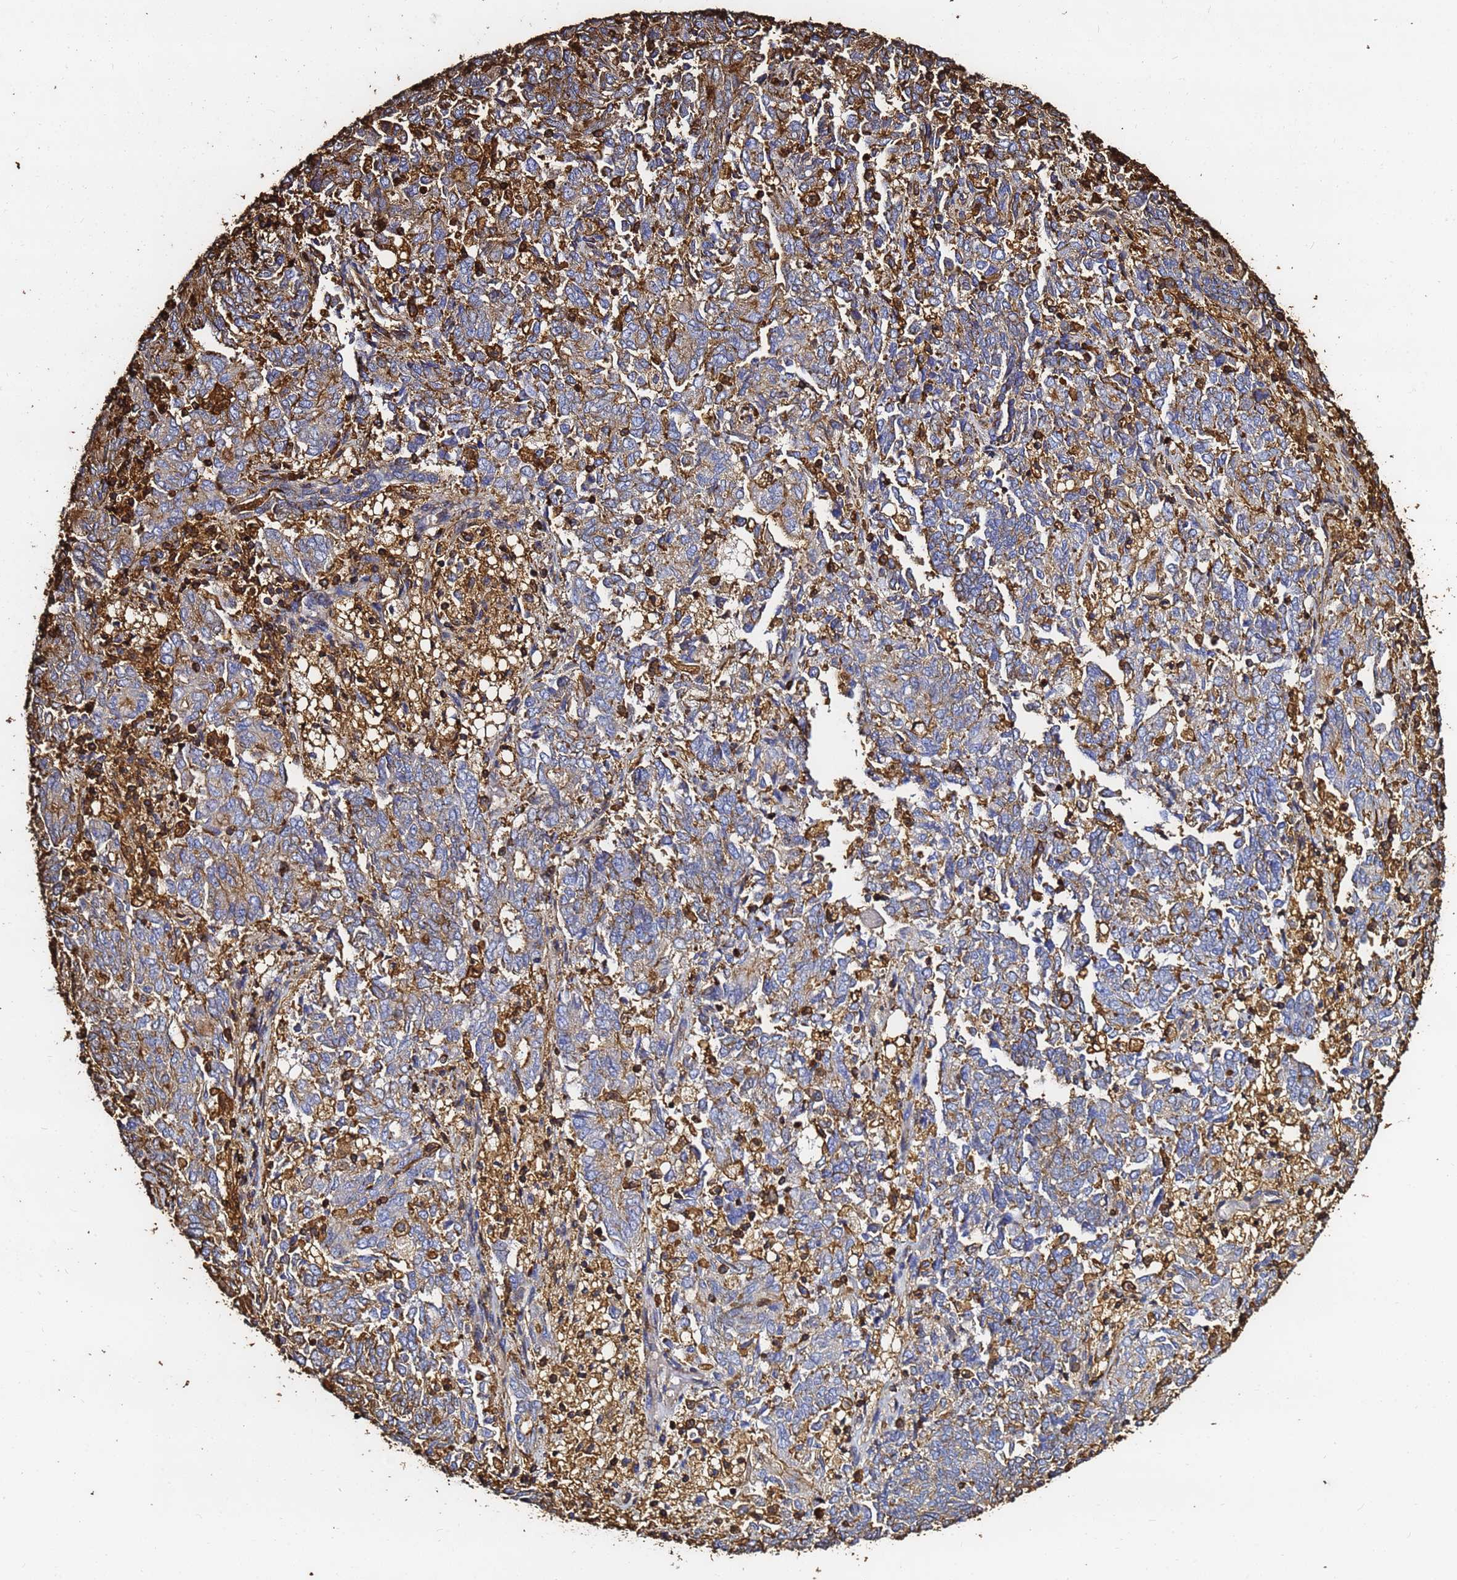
{"staining": {"intensity": "moderate", "quantity": "25%-75%", "location": "cytoplasmic/membranous"}, "tissue": "endometrial cancer", "cell_type": "Tumor cells", "image_type": "cancer", "snomed": [{"axis": "morphology", "description": "Adenocarcinoma, NOS"}, {"axis": "topography", "description": "Endometrium"}], "caption": "An immunohistochemistry (IHC) micrograph of tumor tissue is shown. Protein staining in brown labels moderate cytoplasmic/membranous positivity in endometrial cancer within tumor cells. (brown staining indicates protein expression, while blue staining denotes nuclei).", "gene": "ACTB", "patient": {"sex": "female", "age": 80}}